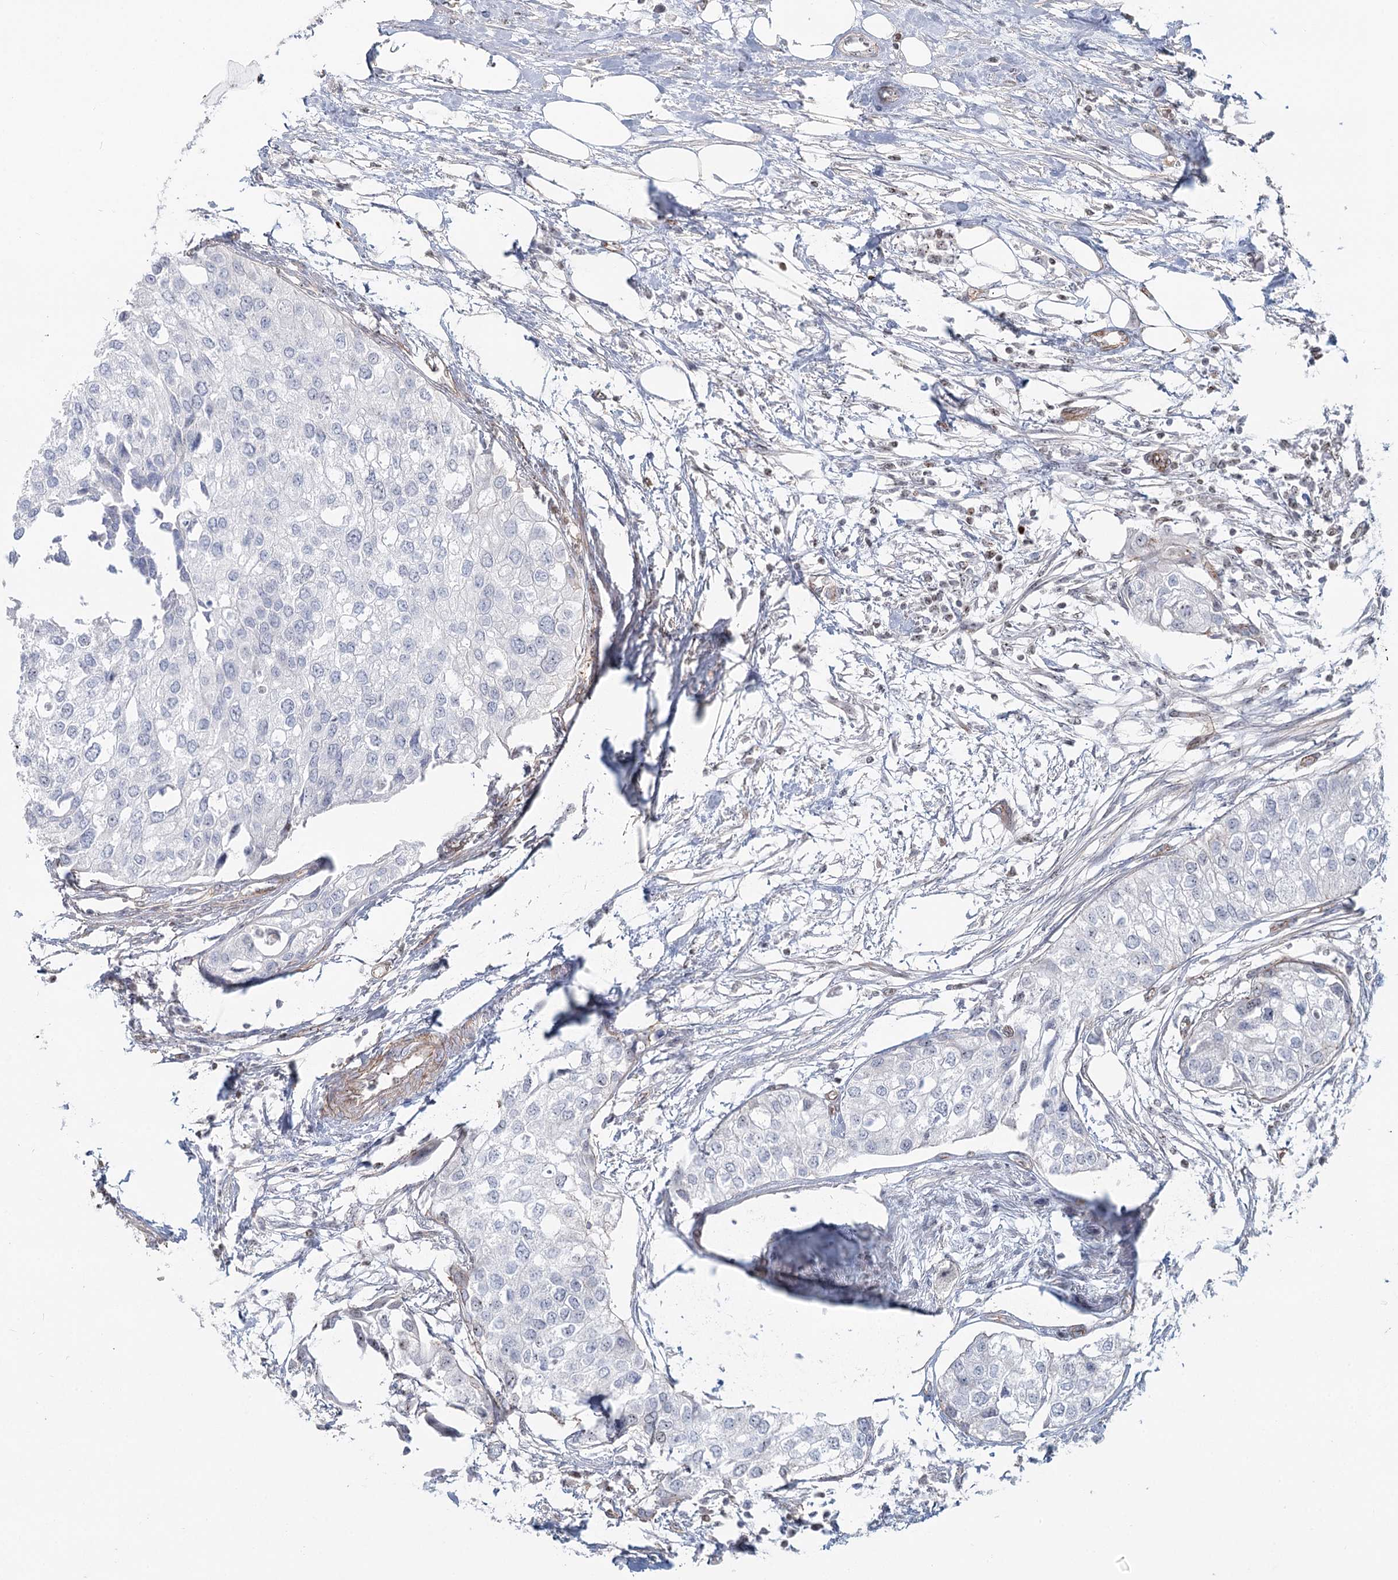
{"staining": {"intensity": "negative", "quantity": "none", "location": "none"}, "tissue": "urothelial cancer", "cell_type": "Tumor cells", "image_type": "cancer", "snomed": [{"axis": "morphology", "description": "Urothelial carcinoma, High grade"}, {"axis": "topography", "description": "Urinary bladder"}], "caption": "This is an immunohistochemistry micrograph of human high-grade urothelial carcinoma. There is no staining in tumor cells.", "gene": "ZFYVE28", "patient": {"sex": "male", "age": 64}}